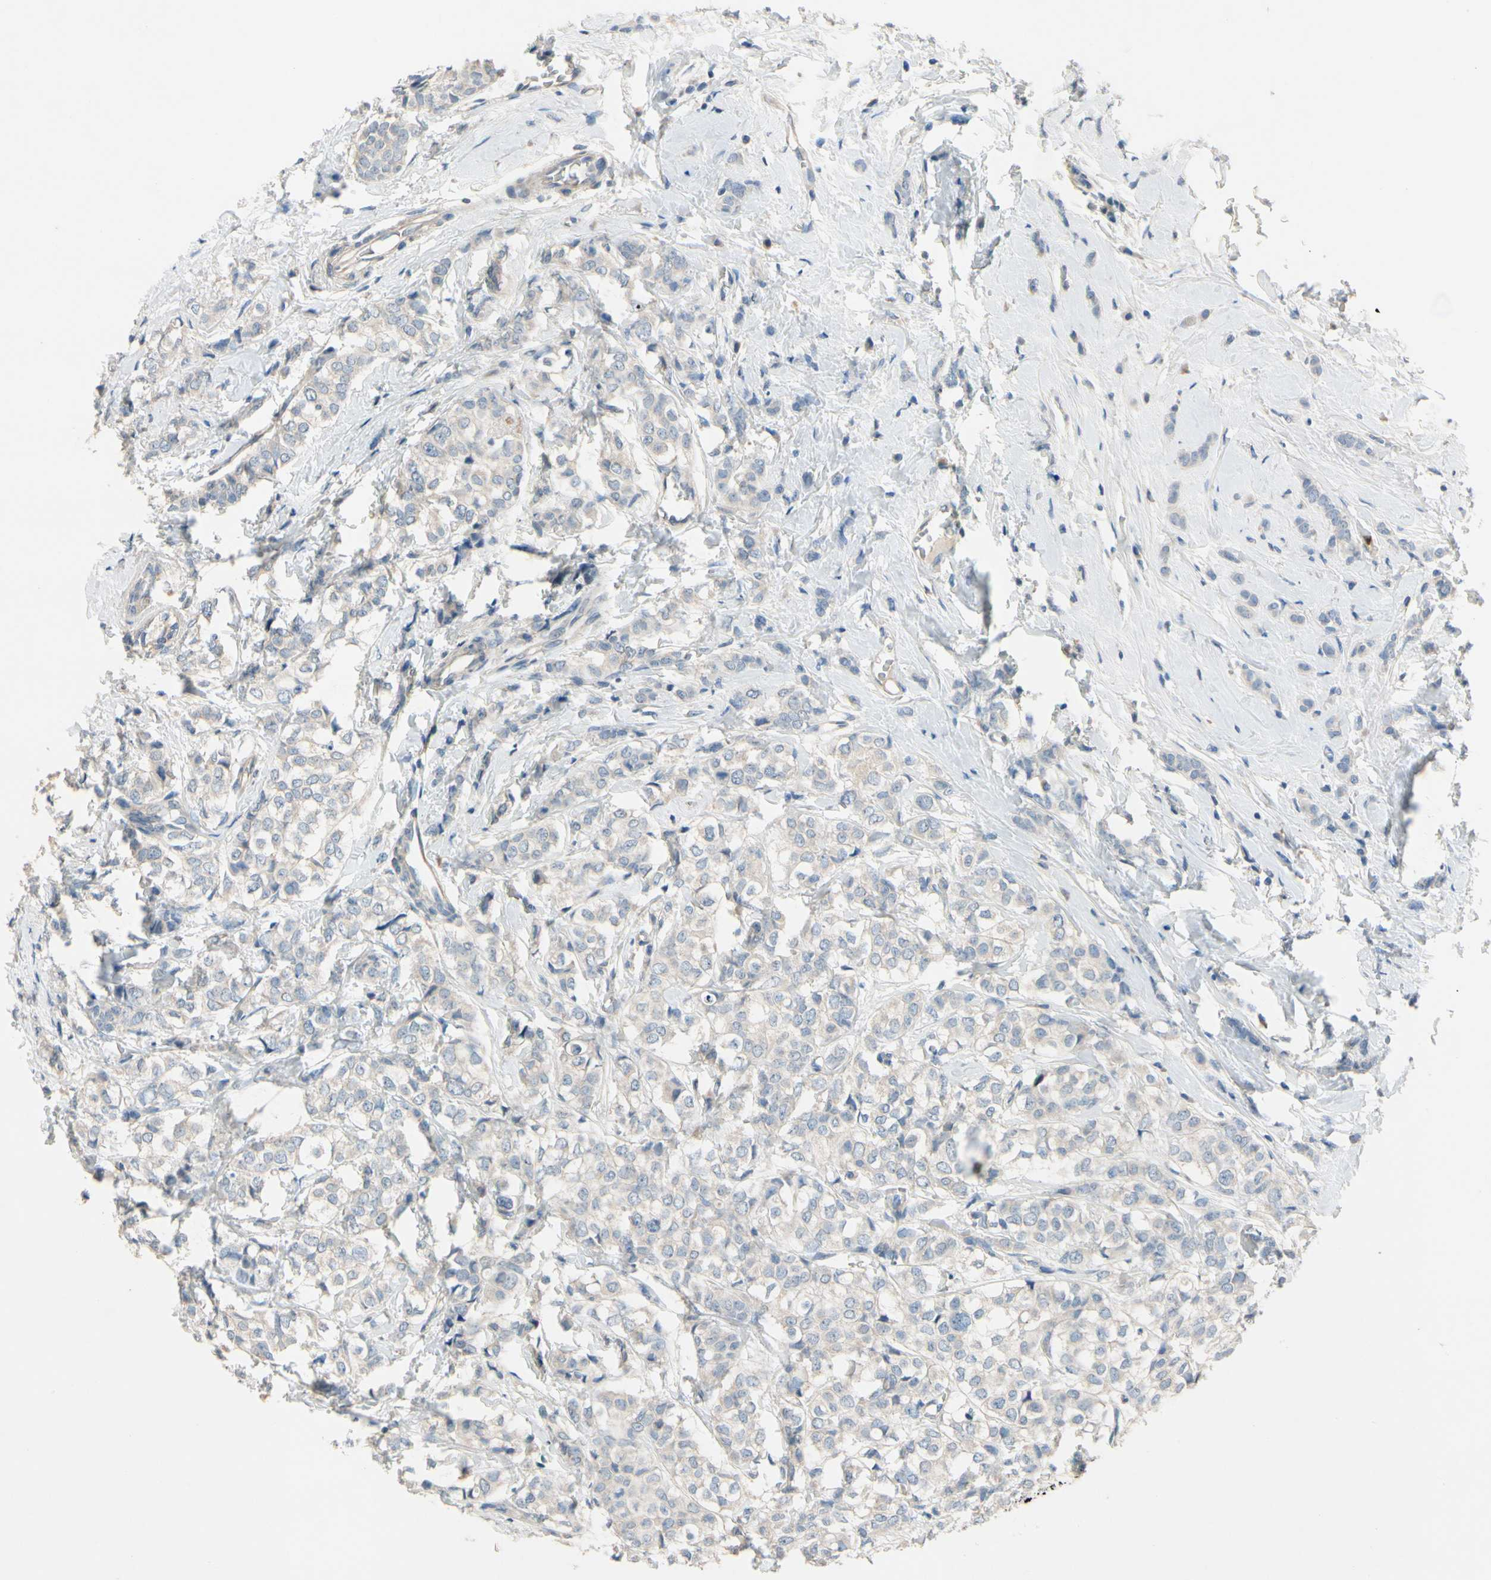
{"staining": {"intensity": "negative", "quantity": "none", "location": "none"}, "tissue": "breast cancer", "cell_type": "Tumor cells", "image_type": "cancer", "snomed": [{"axis": "morphology", "description": "Lobular carcinoma"}, {"axis": "topography", "description": "Breast"}], "caption": "Immunohistochemical staining of breast lobular carcinoma displays no significant staining in tumor cells.", "gene": "SIGLEC5", "patient": {"sex": "female", "age": 60}}